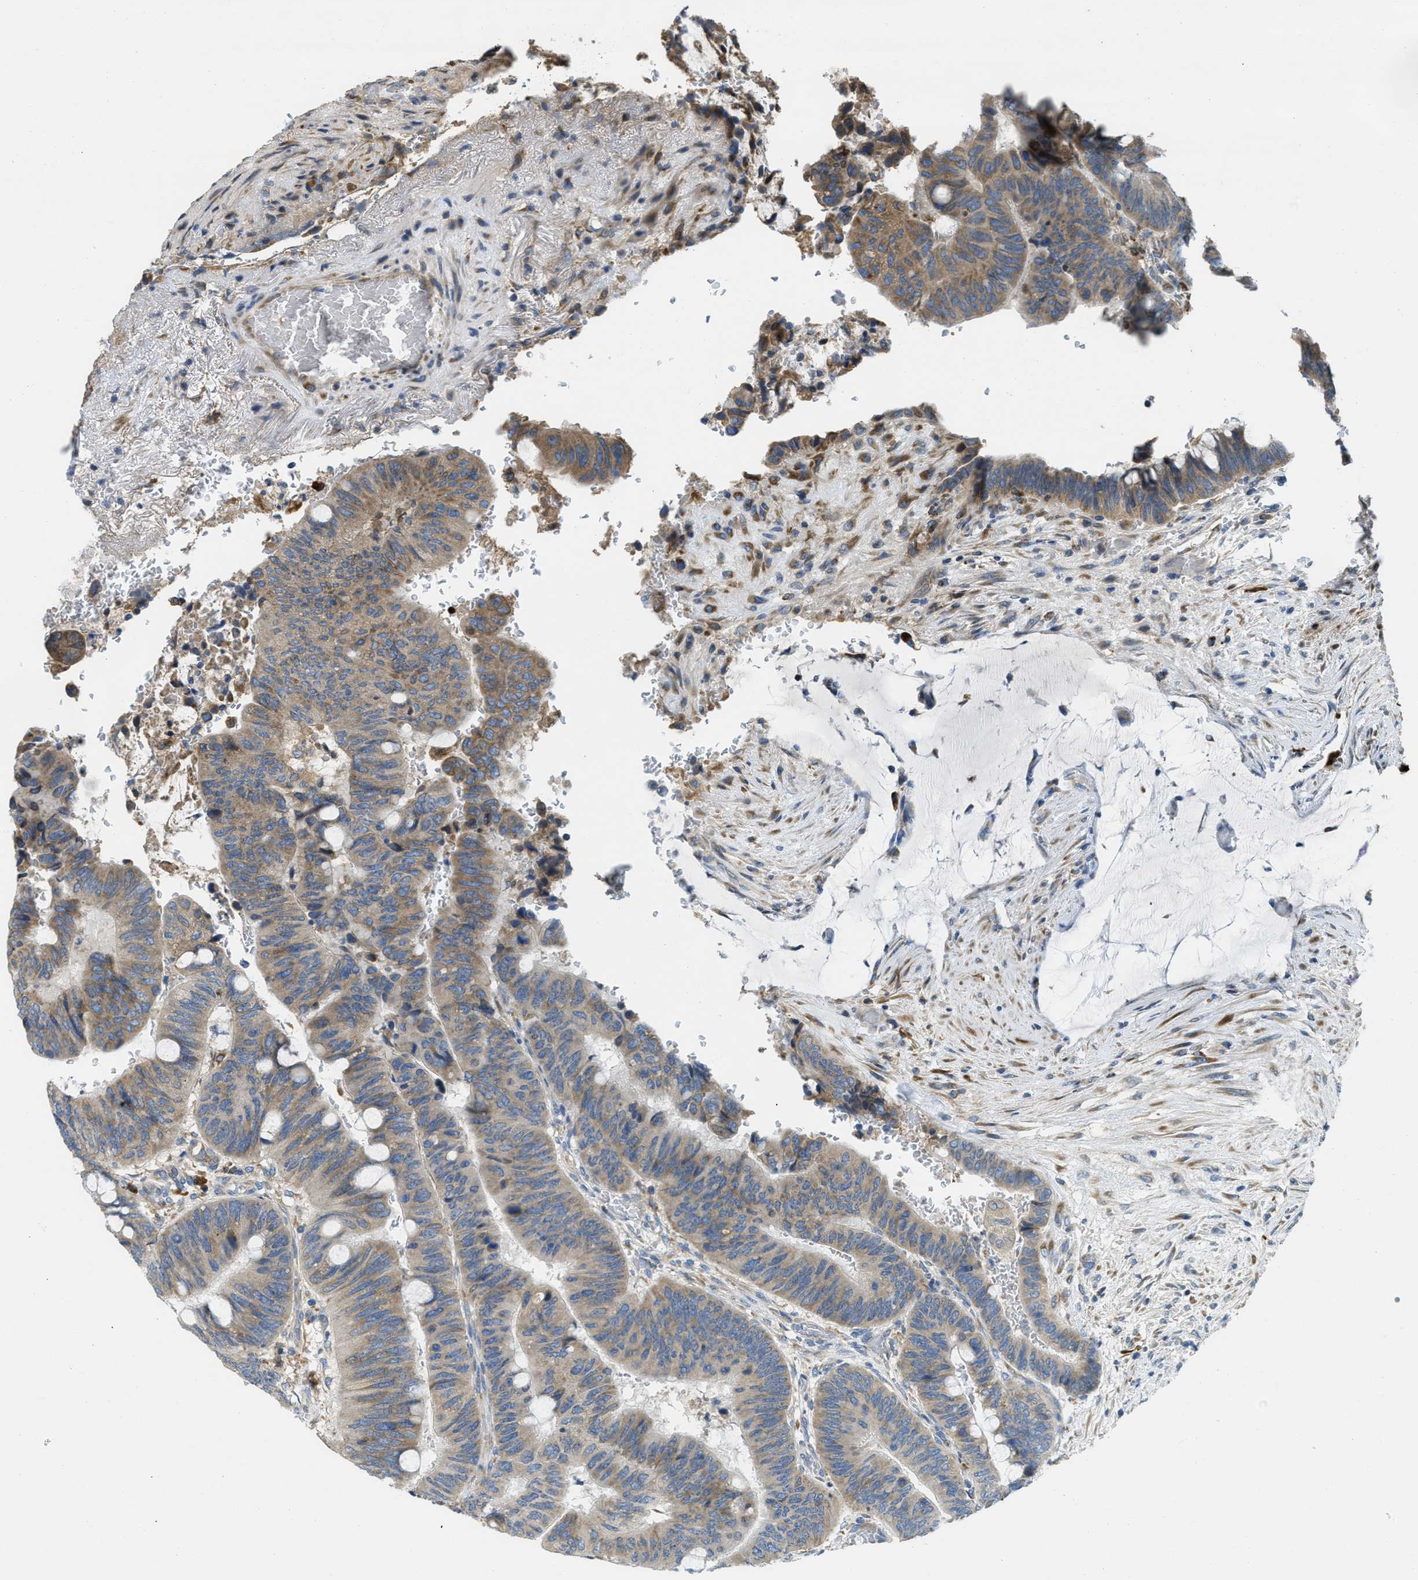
{"staining": {"intensity": "weak", "quantity": ">75%", "location": "cytoplasmic/membranous"}, "tissue": "colorectal cancer", "cell_type": "Tumor cells", "image_type": "cancer", "snomed": [{"axis": "morphology", "description": "Normal tissue, NOS"}, {"axis": "morphology", "description": "Adenocarcinoma, NOS"}, {"axis": "topography", "description": "Rectum"}], "caption": "Adenocarcinoma (colorectal) stained with a brown dye exhibits weak cytoplasmic/membranous positive staining in about >75% of tumor cells.", "gene": "SSR1", "patient": {"sex": "male", "age": 92}}